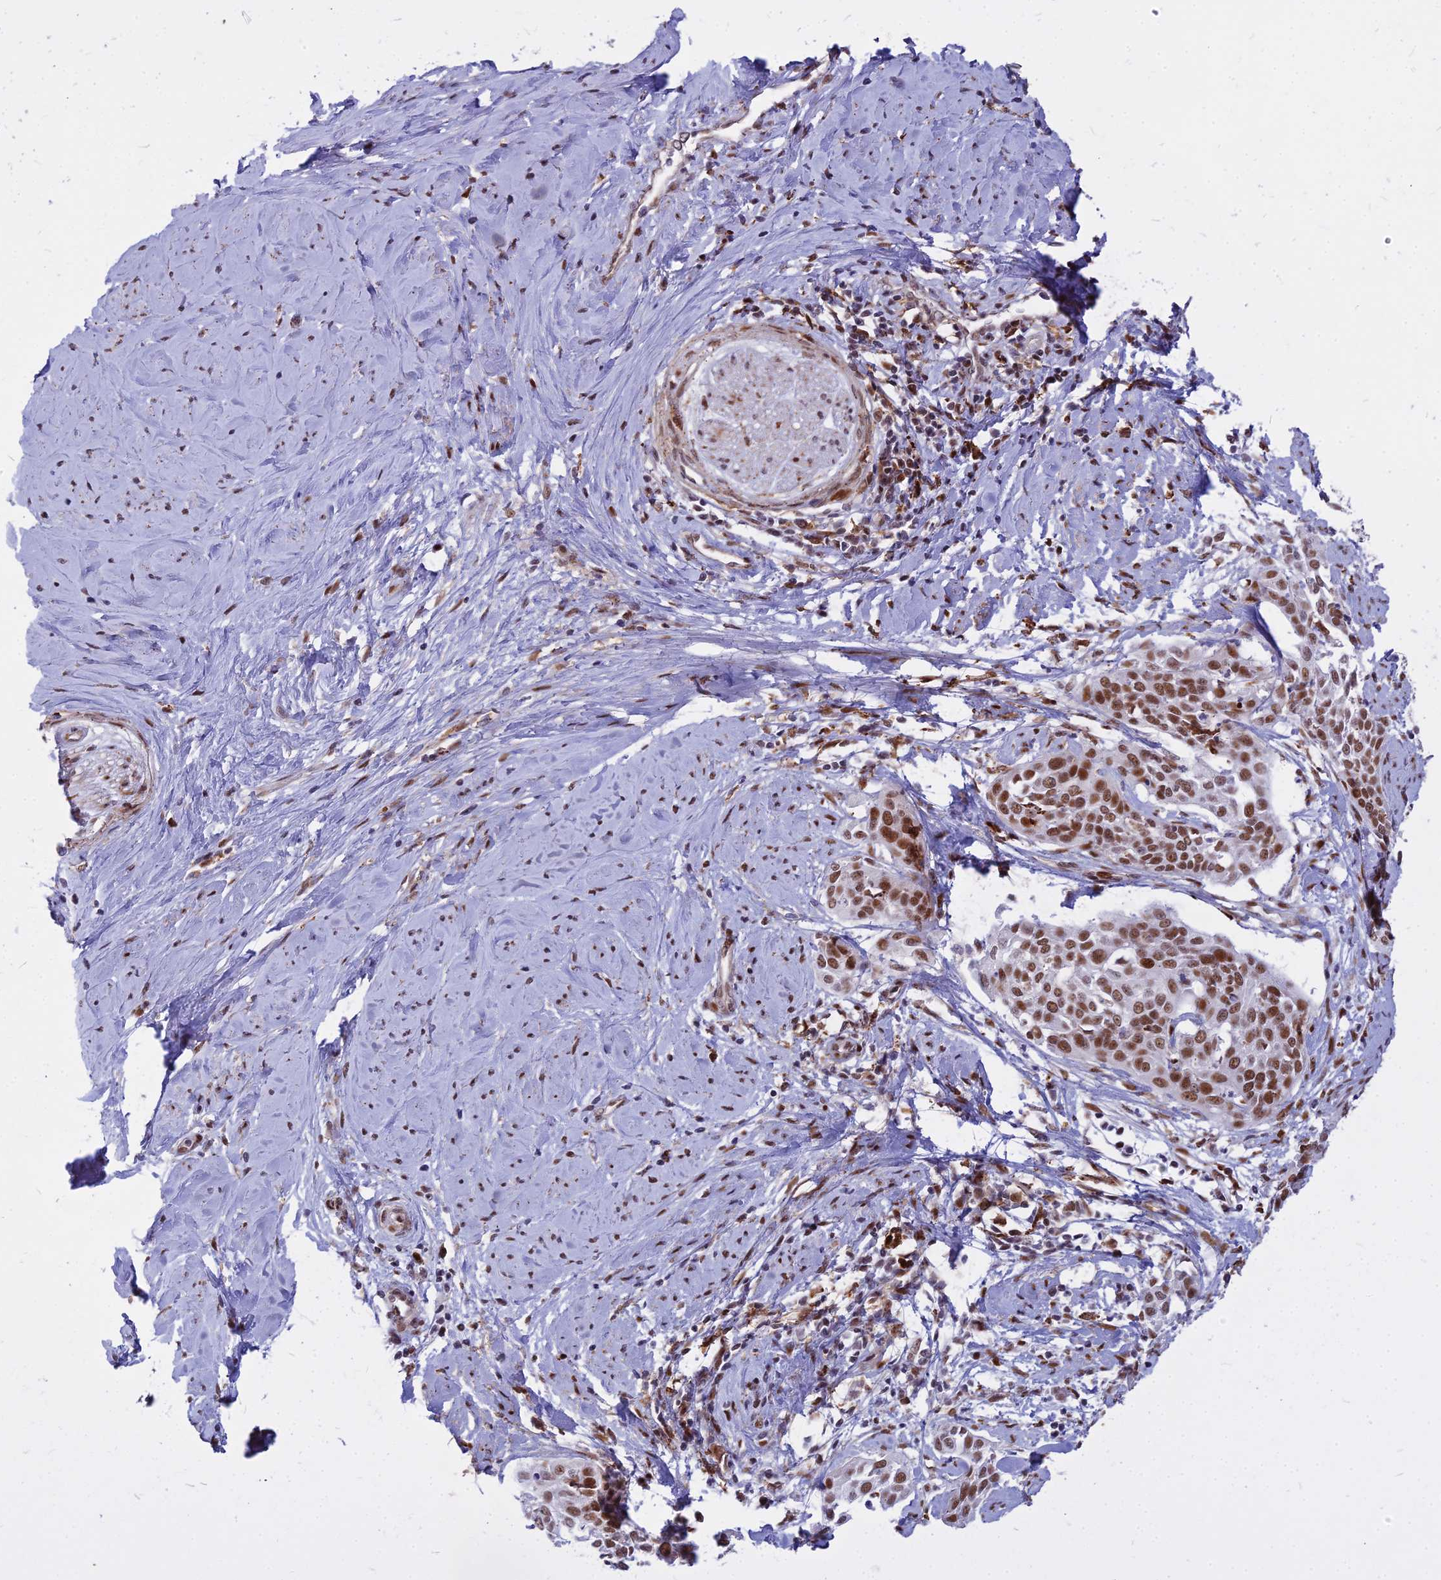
{"staining": {"intensity": "moderate", "quantity": ">75%", "location": "nuclear"}, "tissue": "cervical cancer", "cell_type": "Tumor cells", "image_type": "cancer", "snomed": [{"axis": "morphology", "description": "Squamous cell carcinoma, NOS"}, {"axis": "topography", "description": "Cervix"}], "caption": "An immunohistochemistry photomicrograph of neoplastic tissue is shown. Protein staining in brown shows moderate nuclear positivity in cervical cancer (squamous cell carcinoma) within tumor cells.", "gene": "ALG10", "patient": {"sex": "female", "age": 44}}